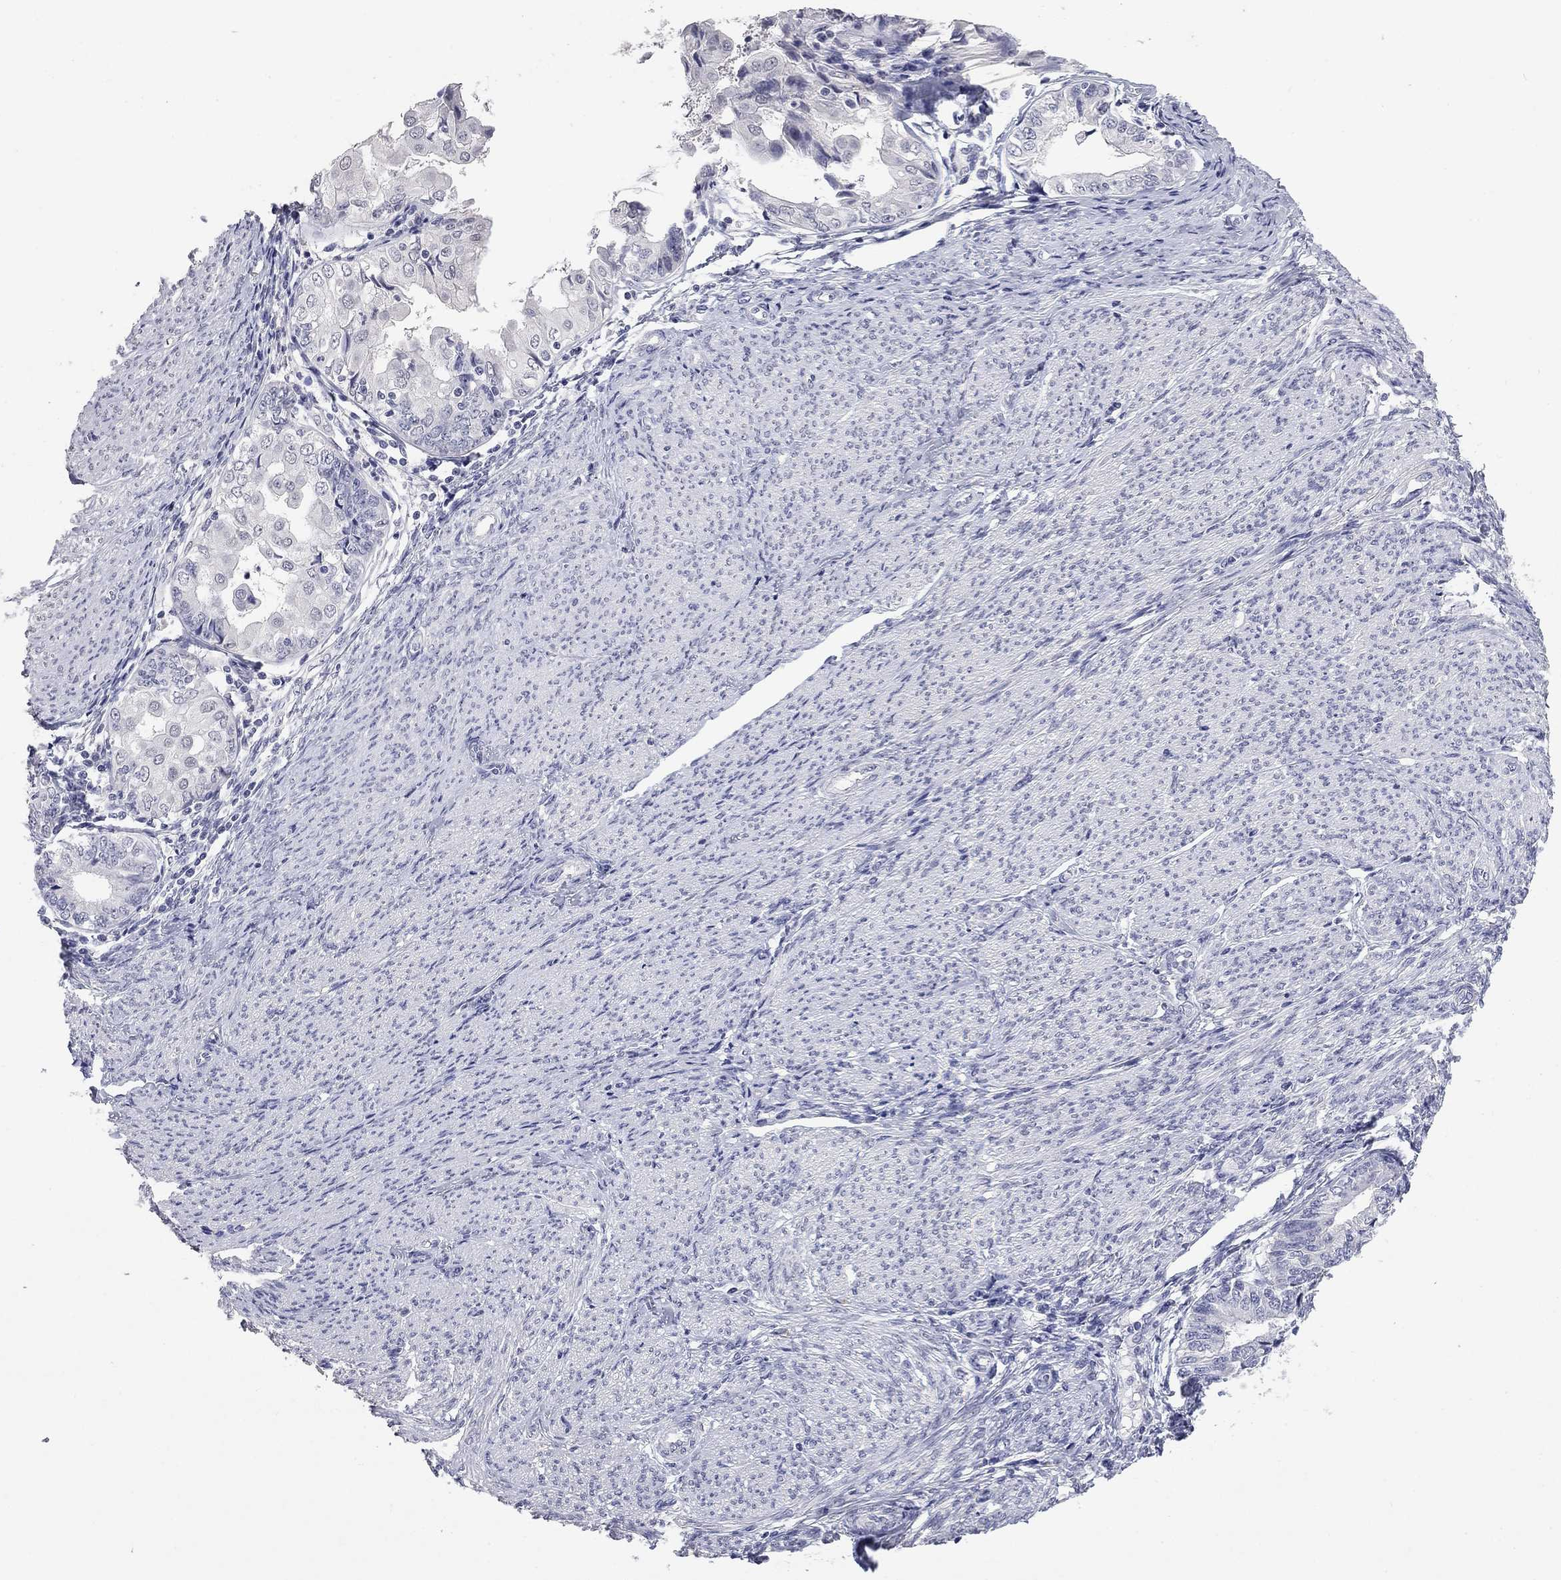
{"staining": {"intensity": "negative", "quantity": "none", "location": "none"}, "tissue": "endometrial cancer", "cell_type": "Tumor cells", "image_type": "cancer", "snomed": [{"axis": "morphology", "description": "Adenocarcinoma, NOS"}, {"axis": "topography", "description": "Endometrium"}], "caption": "Endometrial cancer (adenocarcinoma) was stained to show a protein in brown. There is no significant positivity in tumor cells.", "gene": "SLC51A", "patient": {"sex": "female", "age": 68}}